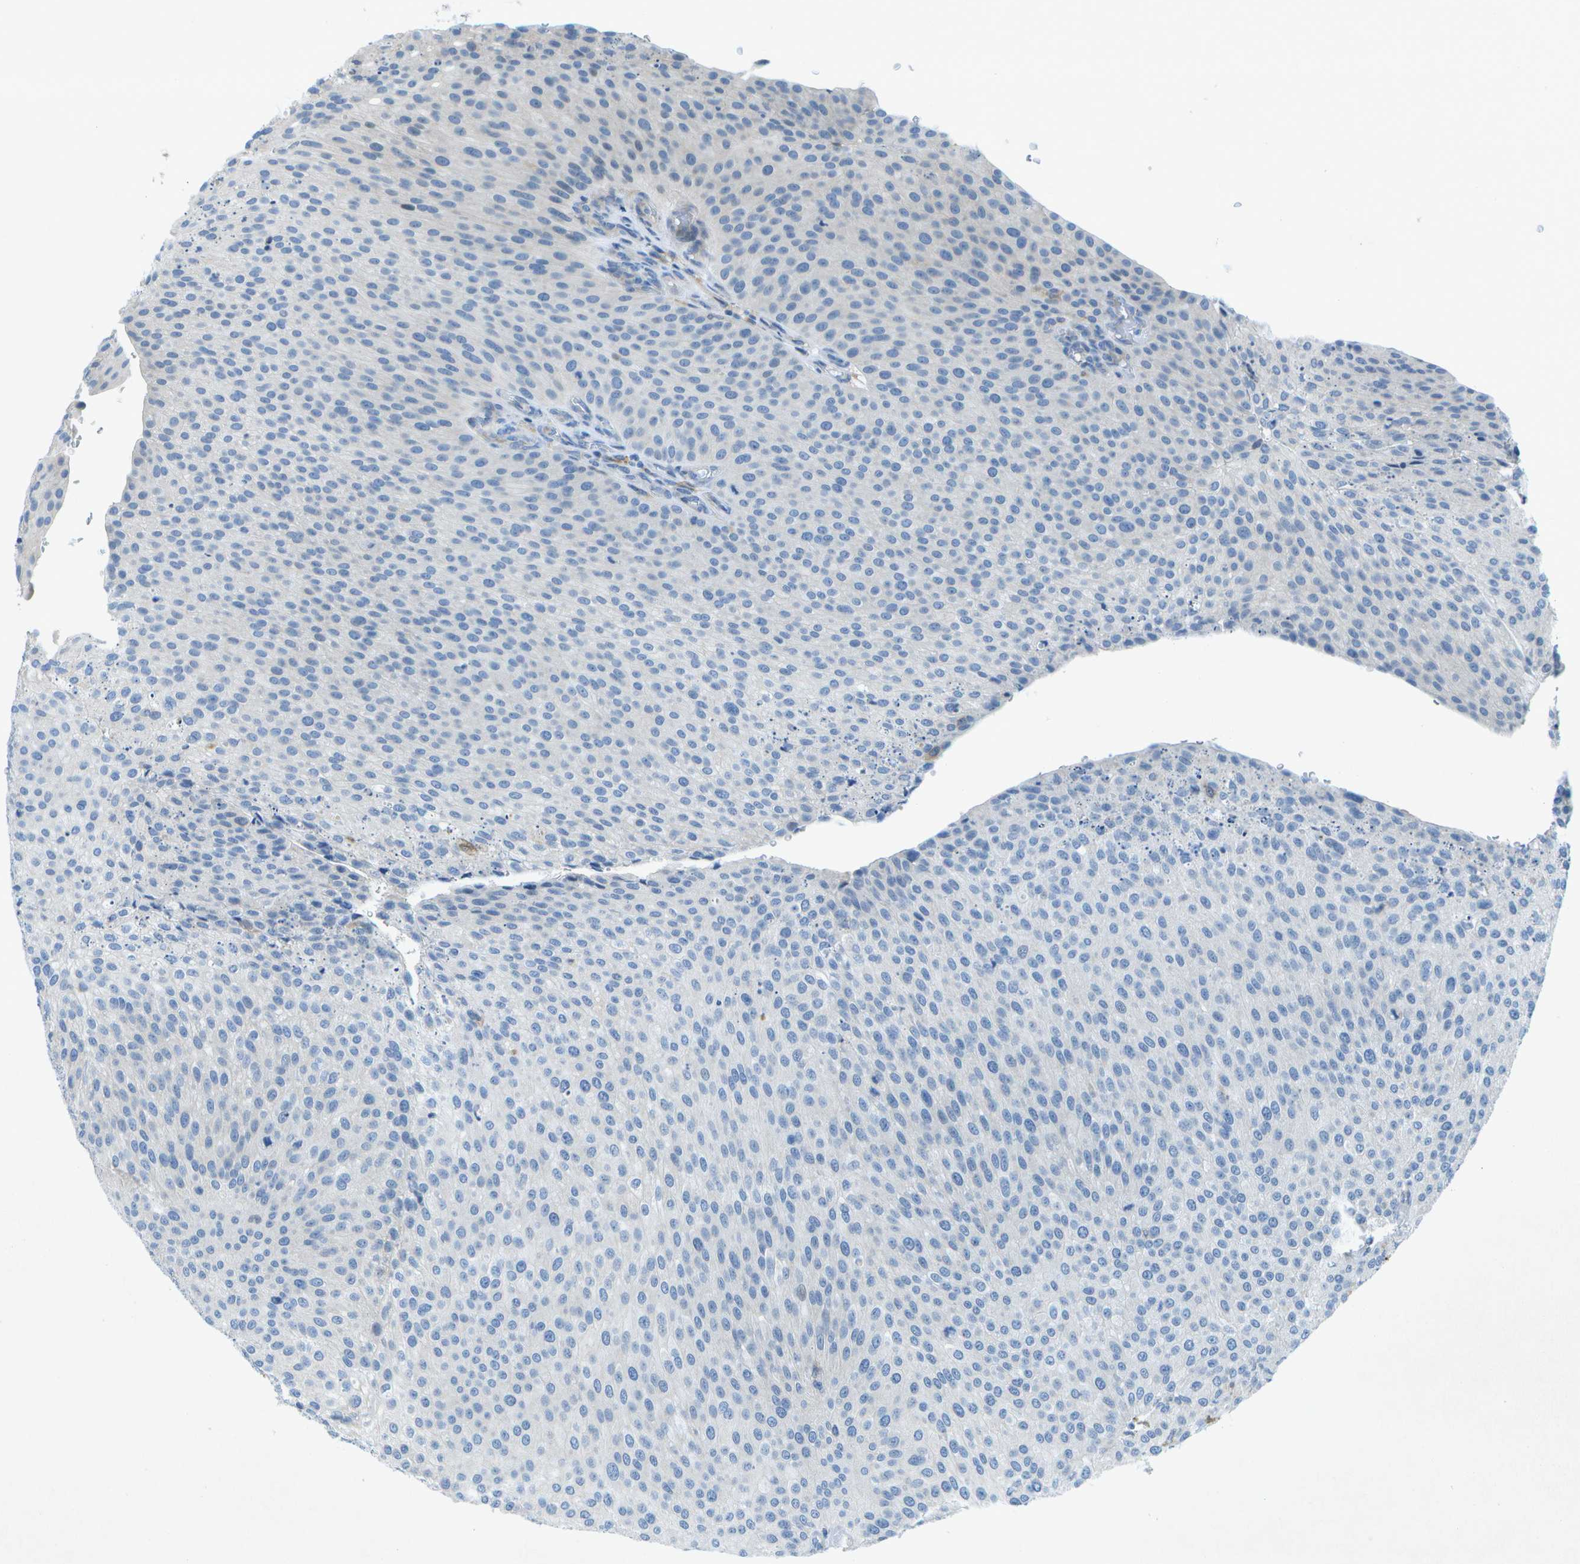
{"staining": {"intensity": "negative", "quantity": "none", "location": "none"}, "tissue": "urothelial cancer", "cell_type": "Tumor cells", "image_type": "cancer", "snomed": [{"axis": "morphology", "description": "Urothelial carcinoma, Low grade"}, {"axis": "topography", "description": "Smooth muscle"}, {"axis": "topography", "description": "Urinary bladder"}], "caption": "Immunohistochemistry micrograph of neoplastic tissue: human urothelial cancer stained with DAB (3,3'-diaminobenzidine) shows no significant protein staining in tumor cells.", "gene": "WNK2", "patient": {"sex": "male", "age": 60}}